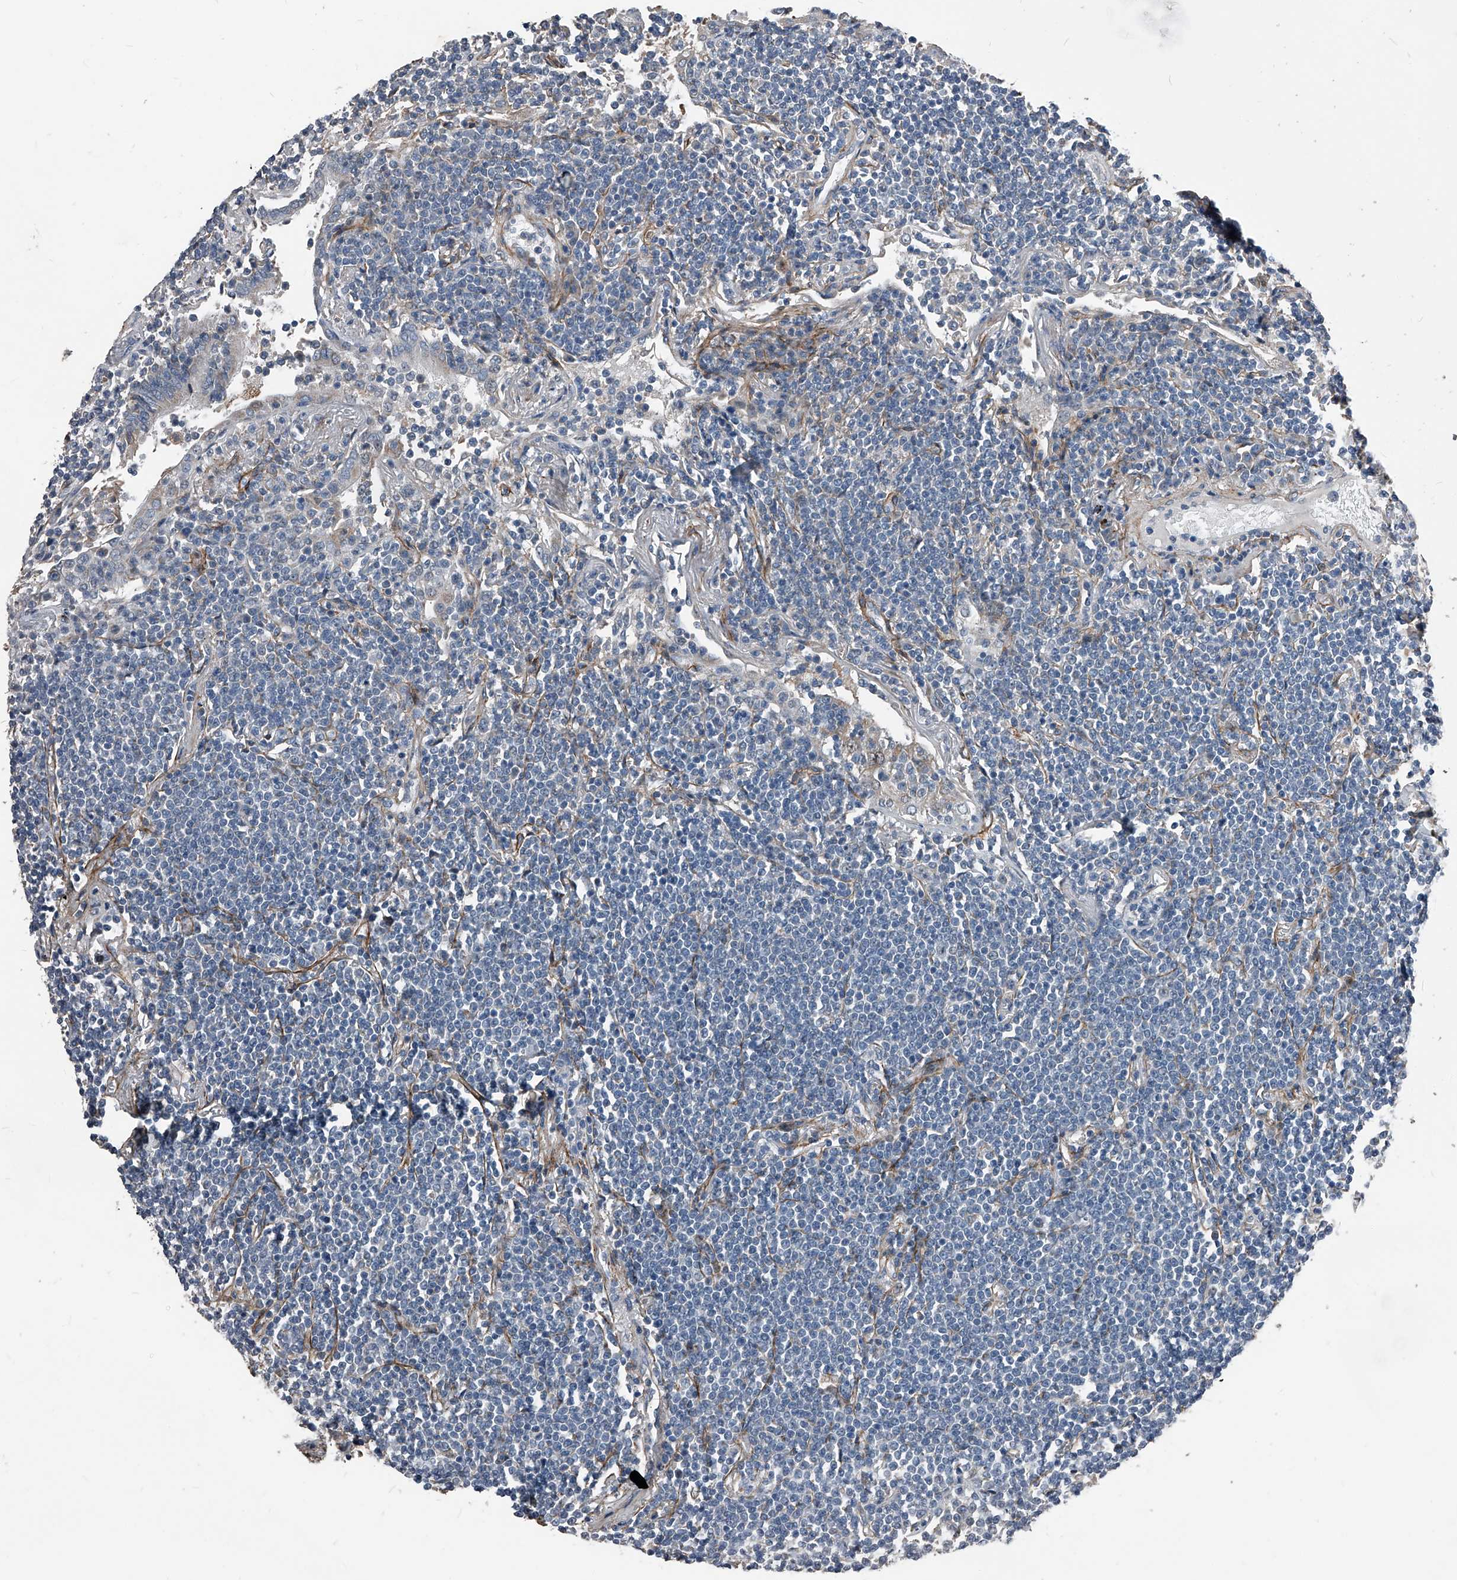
{"staining": {"intensity": "negative", "quantity": "none", "location": "none"}, "tissue": "lymphoma", "cell_type": "Tumor cells", "image_type": "cancer", "snomed": [{"axis": "morphology", "description": "Malignant lymphoma, non-Hodgkin's type, Low grade"}, {"axis": "topography", "description": "Lung"}], "caption": "High power microscopy image of an IHC image of lymphoma, revealing no significant positivity in tumor cells. The staining is performed using DAB (3,3'-diaminobenzidine) brown chromogen with nuclei counter-stained in using hematoxylin.", "gene": "PHACTR1", "patient": {"sex": "female", "age": 71}}